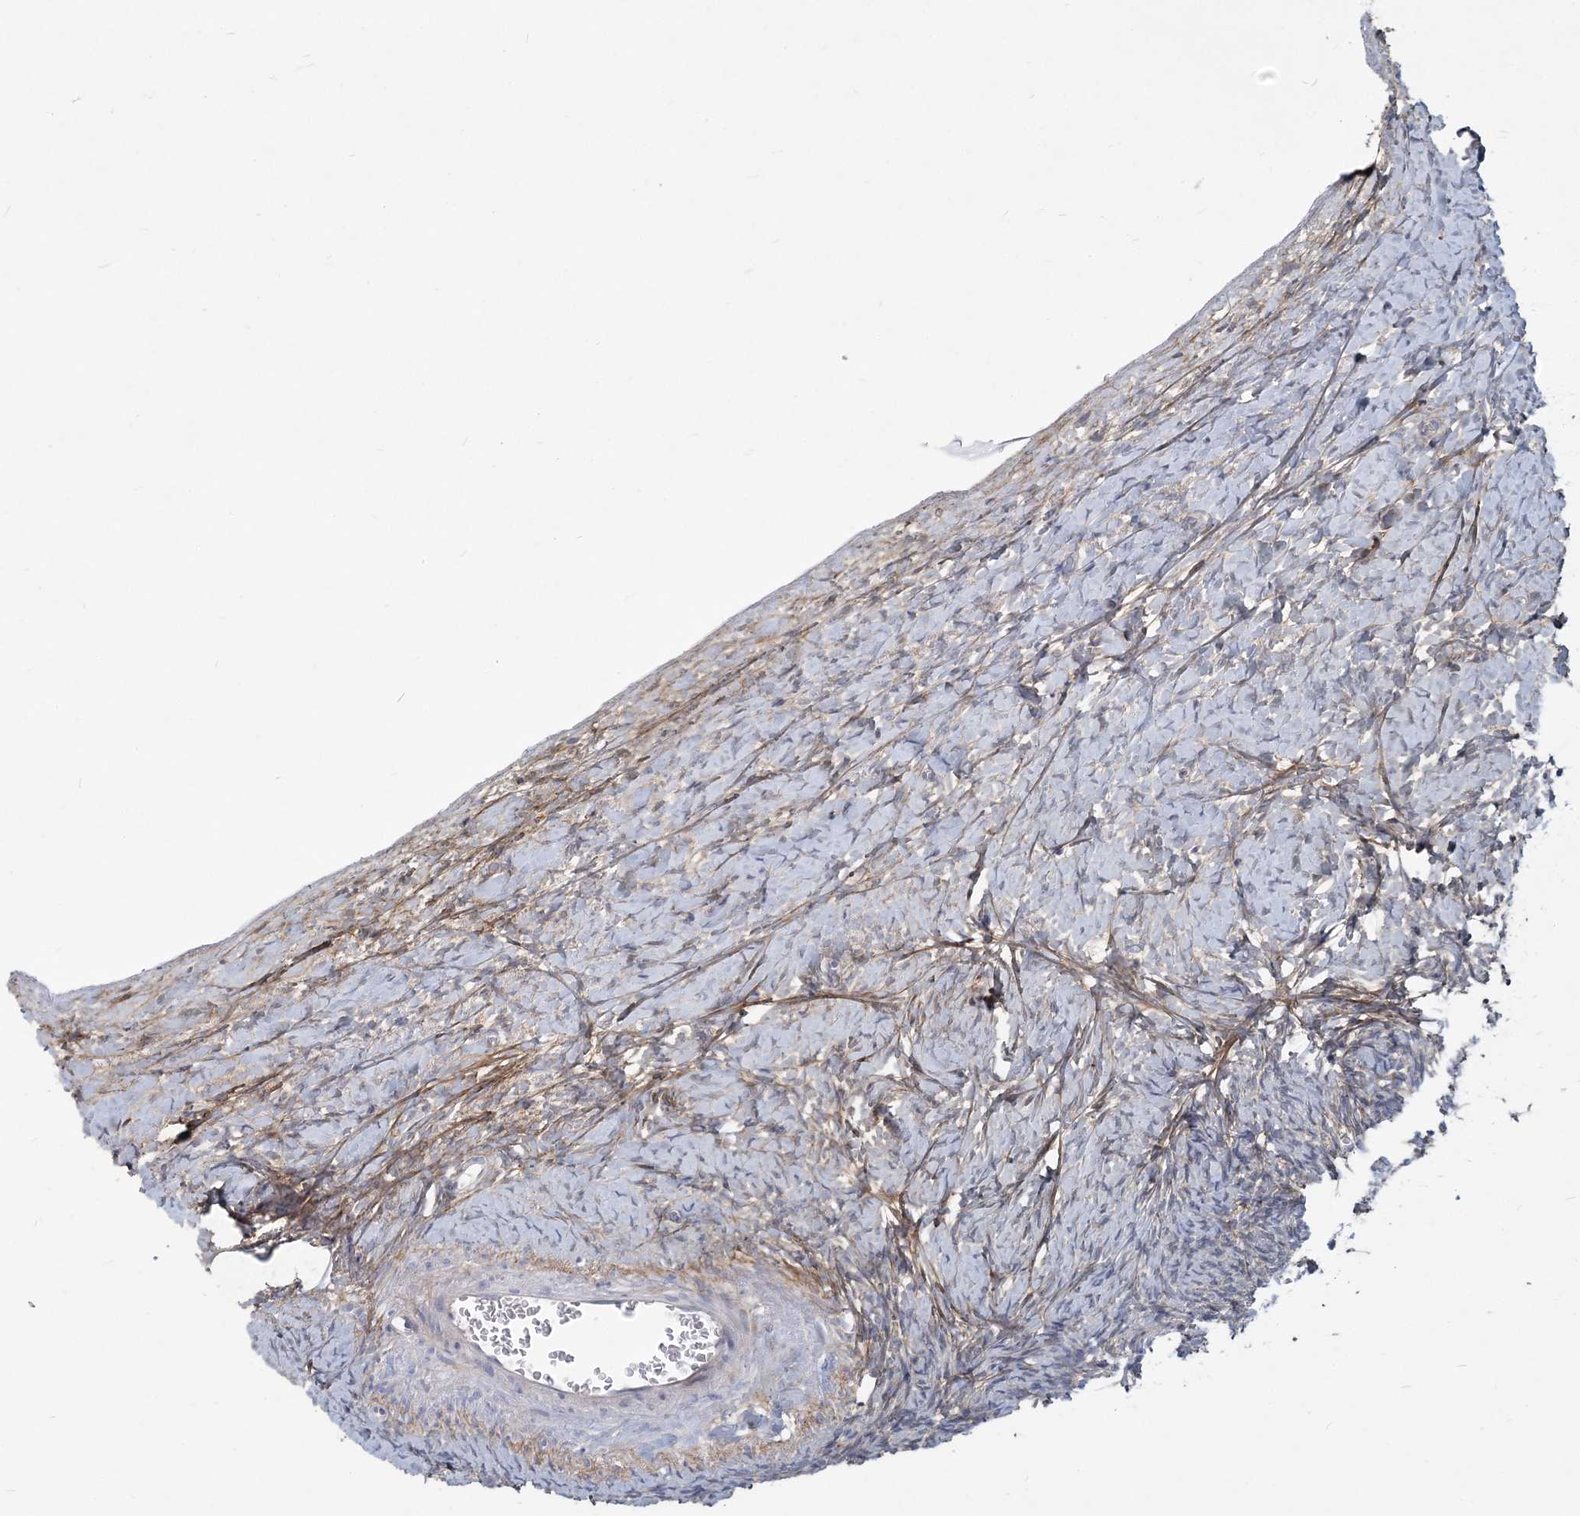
{"staining": {"intensity": "weak", "quantity": ">75%", "location": "cytoplasmic/membranous"}, "tissue": "ovary", "cell_type": "Follicle cells", "image_type": "normal", "snomed": [{"axis": "morphology", "description": "Normal tissue, NOS"}, {"axis": "morphology", "description": "Developmental malformation"}, {"axis": "topography", "description": "Ovary"}], "caption": "Follicle cells reveal weak cytoplasmic/membranous staining in approximately >75% of cells in benign ovary.", "gene": "GMPPA", "patient": {"sex": "female", "age": 39}}